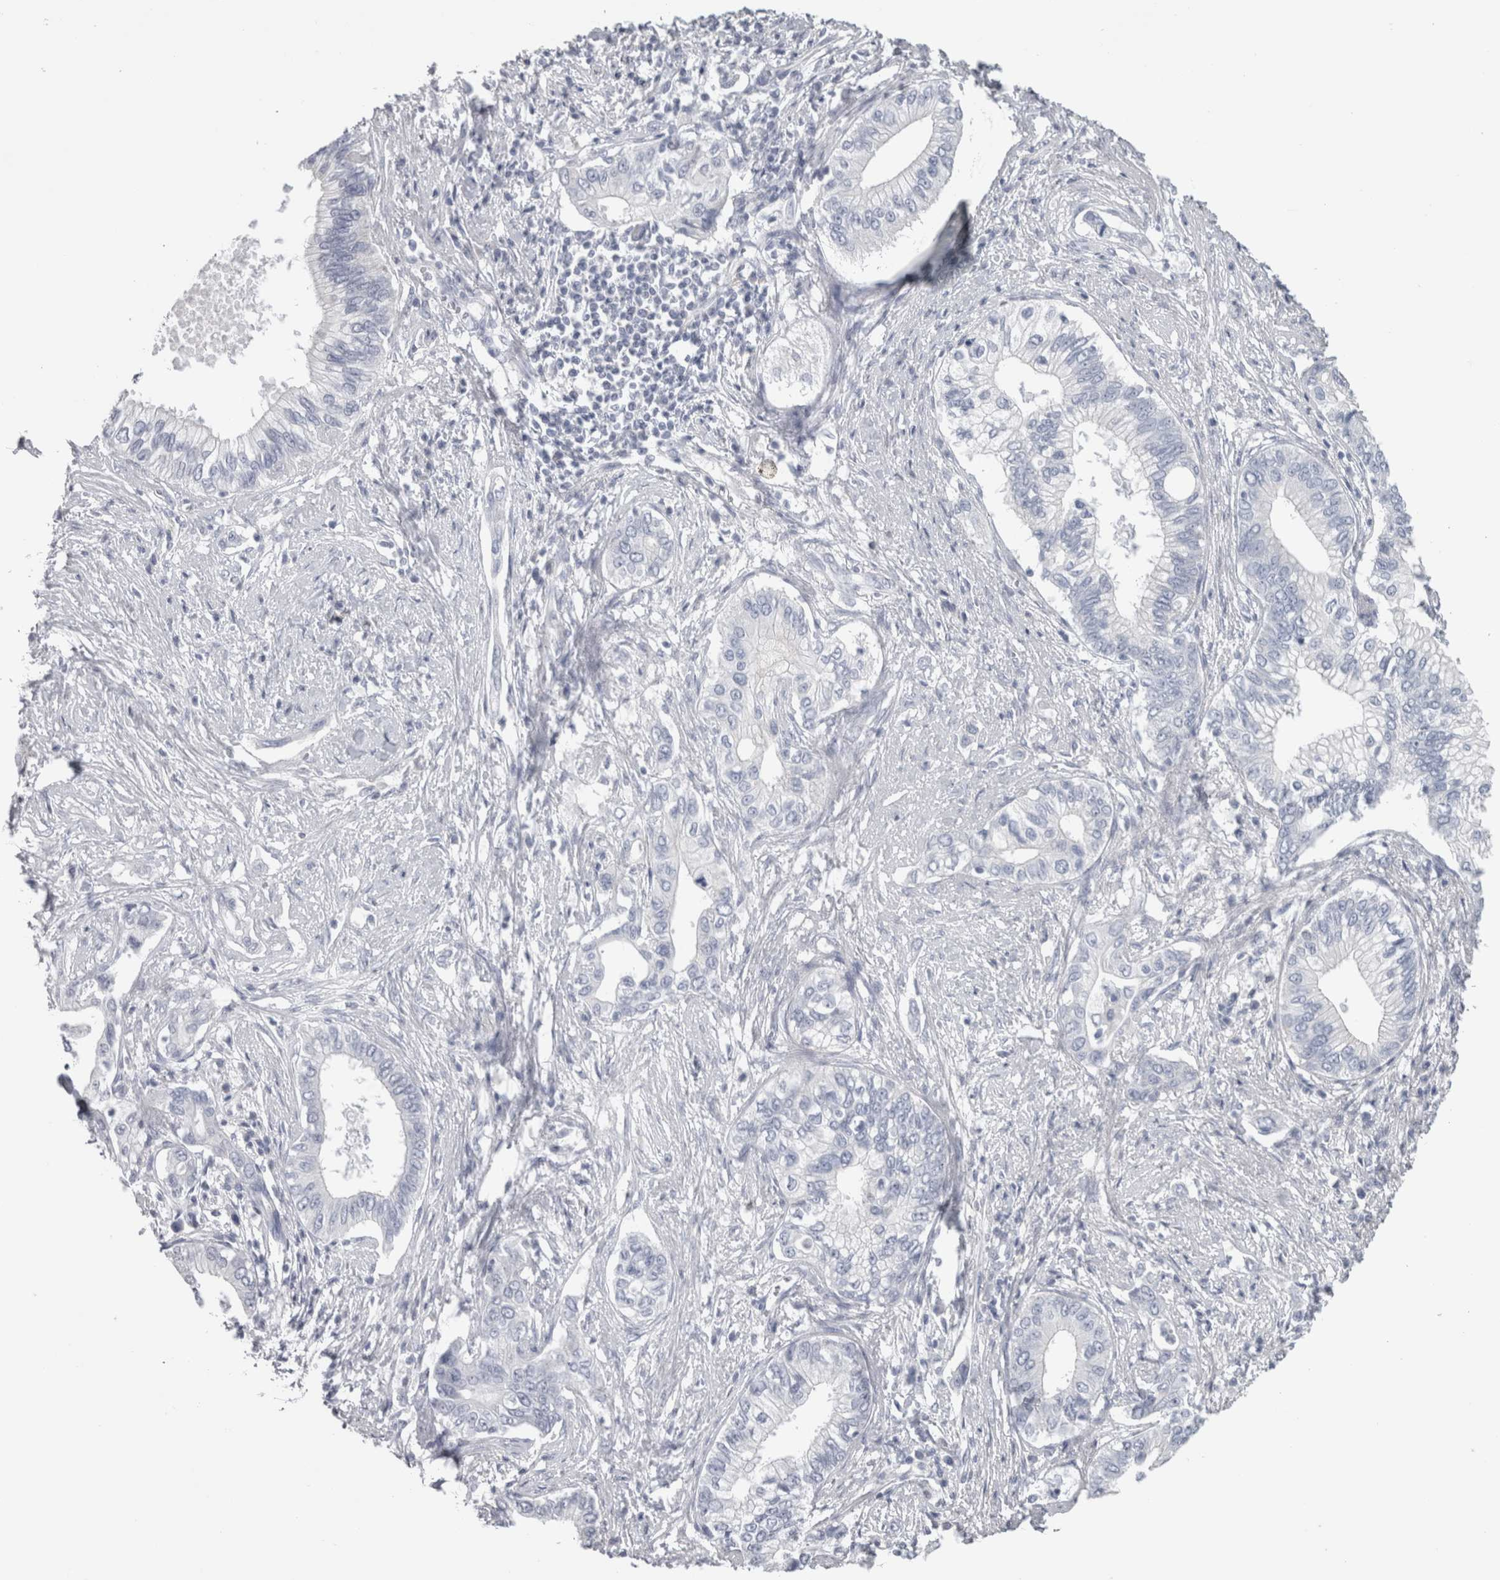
{"staining": {"intensity": "negative", "quantity": "none", "location": "none"}, "tissue": "pancreatic cancer", "cell_type": "Tumor cells", "image_type": "cancer", "snomed": [{"axis": "morphology", "description": "Normal tissue, NOS"}, {"axis": "morphology", "description": "Adenocarcinoma, NOS"}, {"axis": "topography", "description": "Pancreas"}, {"axis": "topography", "description": "Peripheral nerve tissue"}], "caption": "This is an immunohistochemistry (IHC) histopathology image of pancreatic cancer (adenocarcinoma). There is no expression in tumor cells.", "gene": "TCAP", "patient": {"sex": "male", "age": 59}}